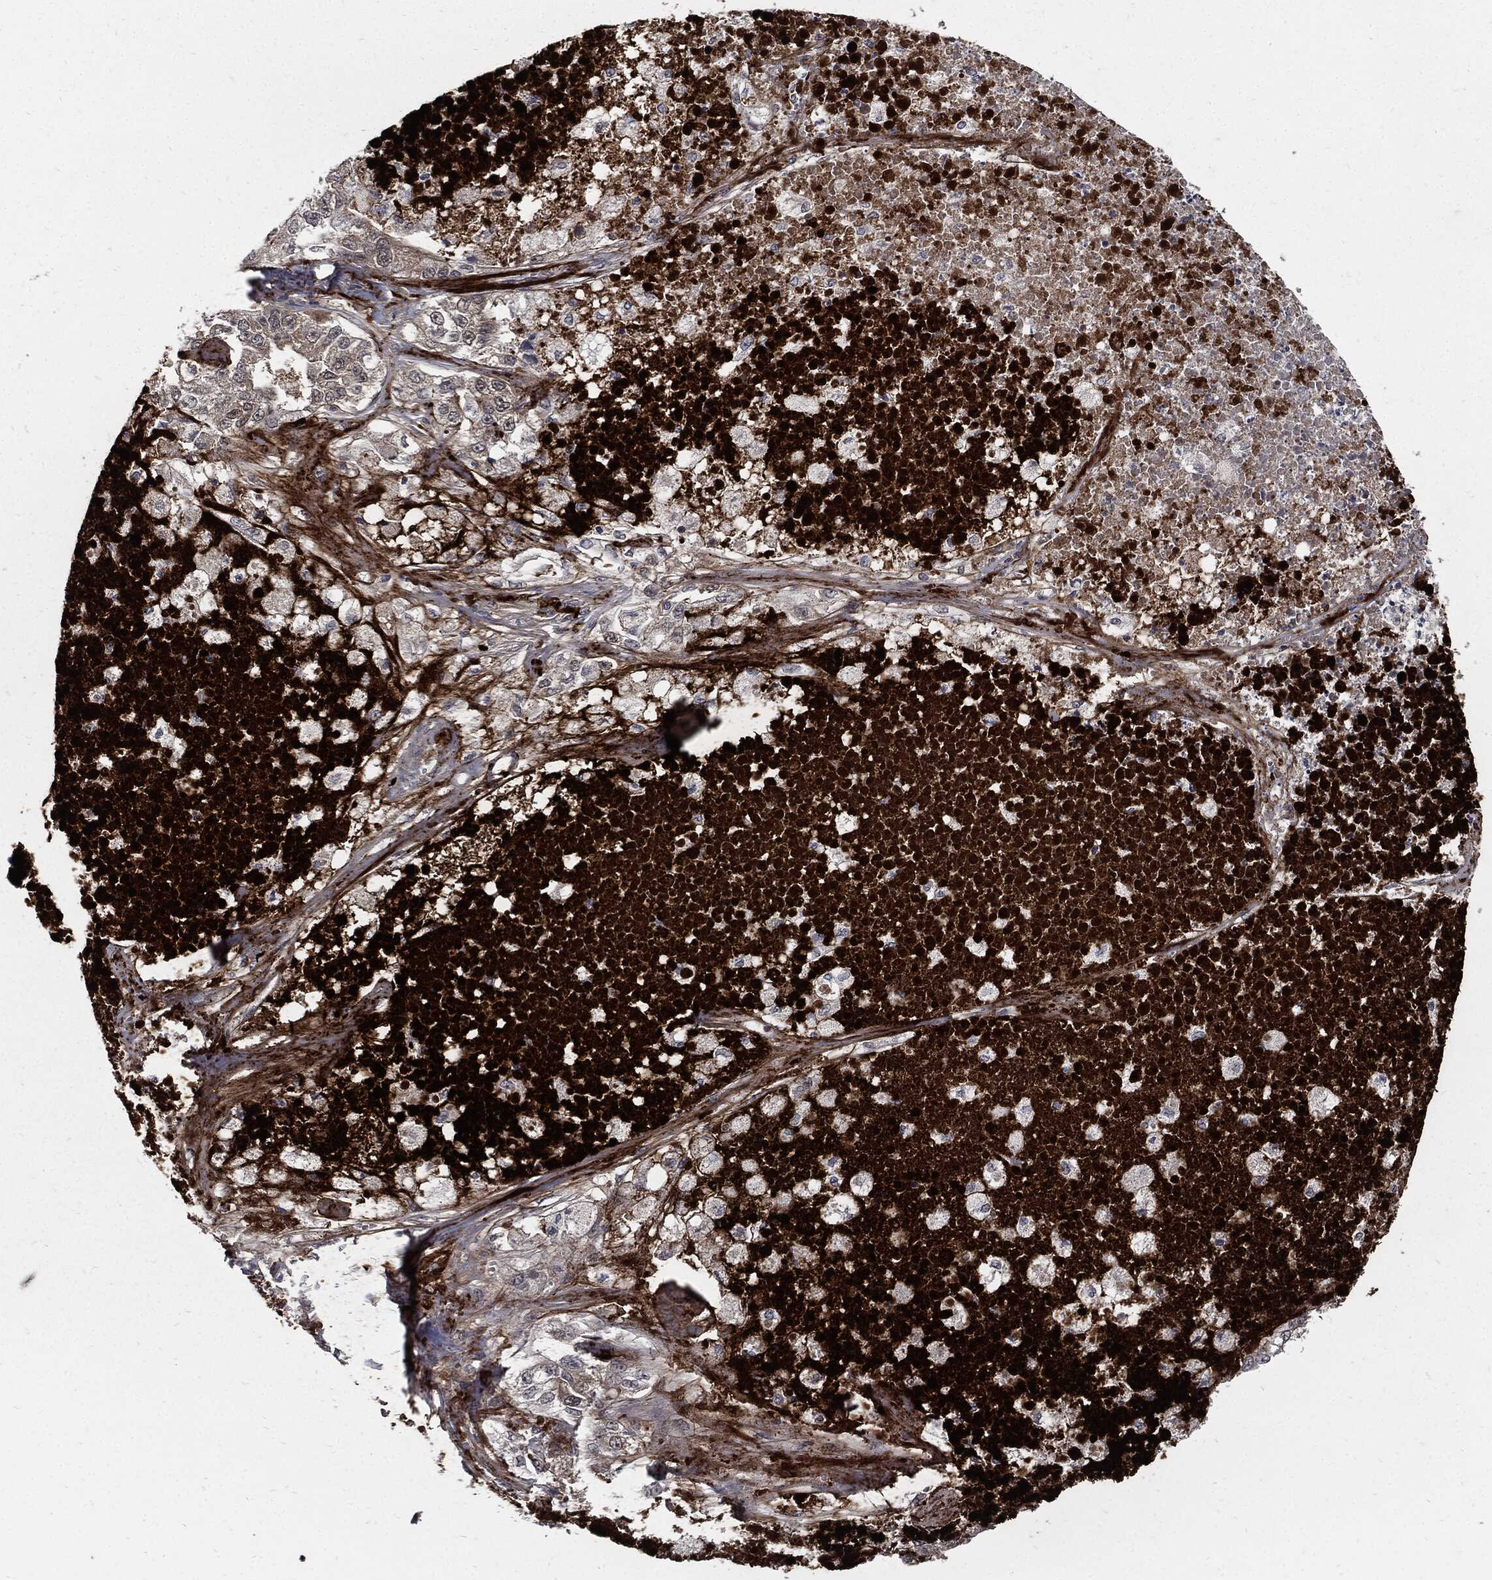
{"staining": {"intensity": "weak", "quantity": "<25%", "location": "cytoplasmic/membranous"}, "tissue": "lung cancer", "cell_type": "Tumor cells", "image_type": "cancer", "snomed": [{"axis": "morphology", "description": "Adenocarcinoma, NOS"}, {"axis": "topography", "description": "Lung"}], "caption": "High magnification brightfield microscopy of lung cancer stained with DAB (3,3'-diaminobenzidine) (brown) and counterstained with hematoxylin (blue): tumor cells show no significant staining.", "gene": "CLU", "patient": {"sex": "male", "age": 49}}